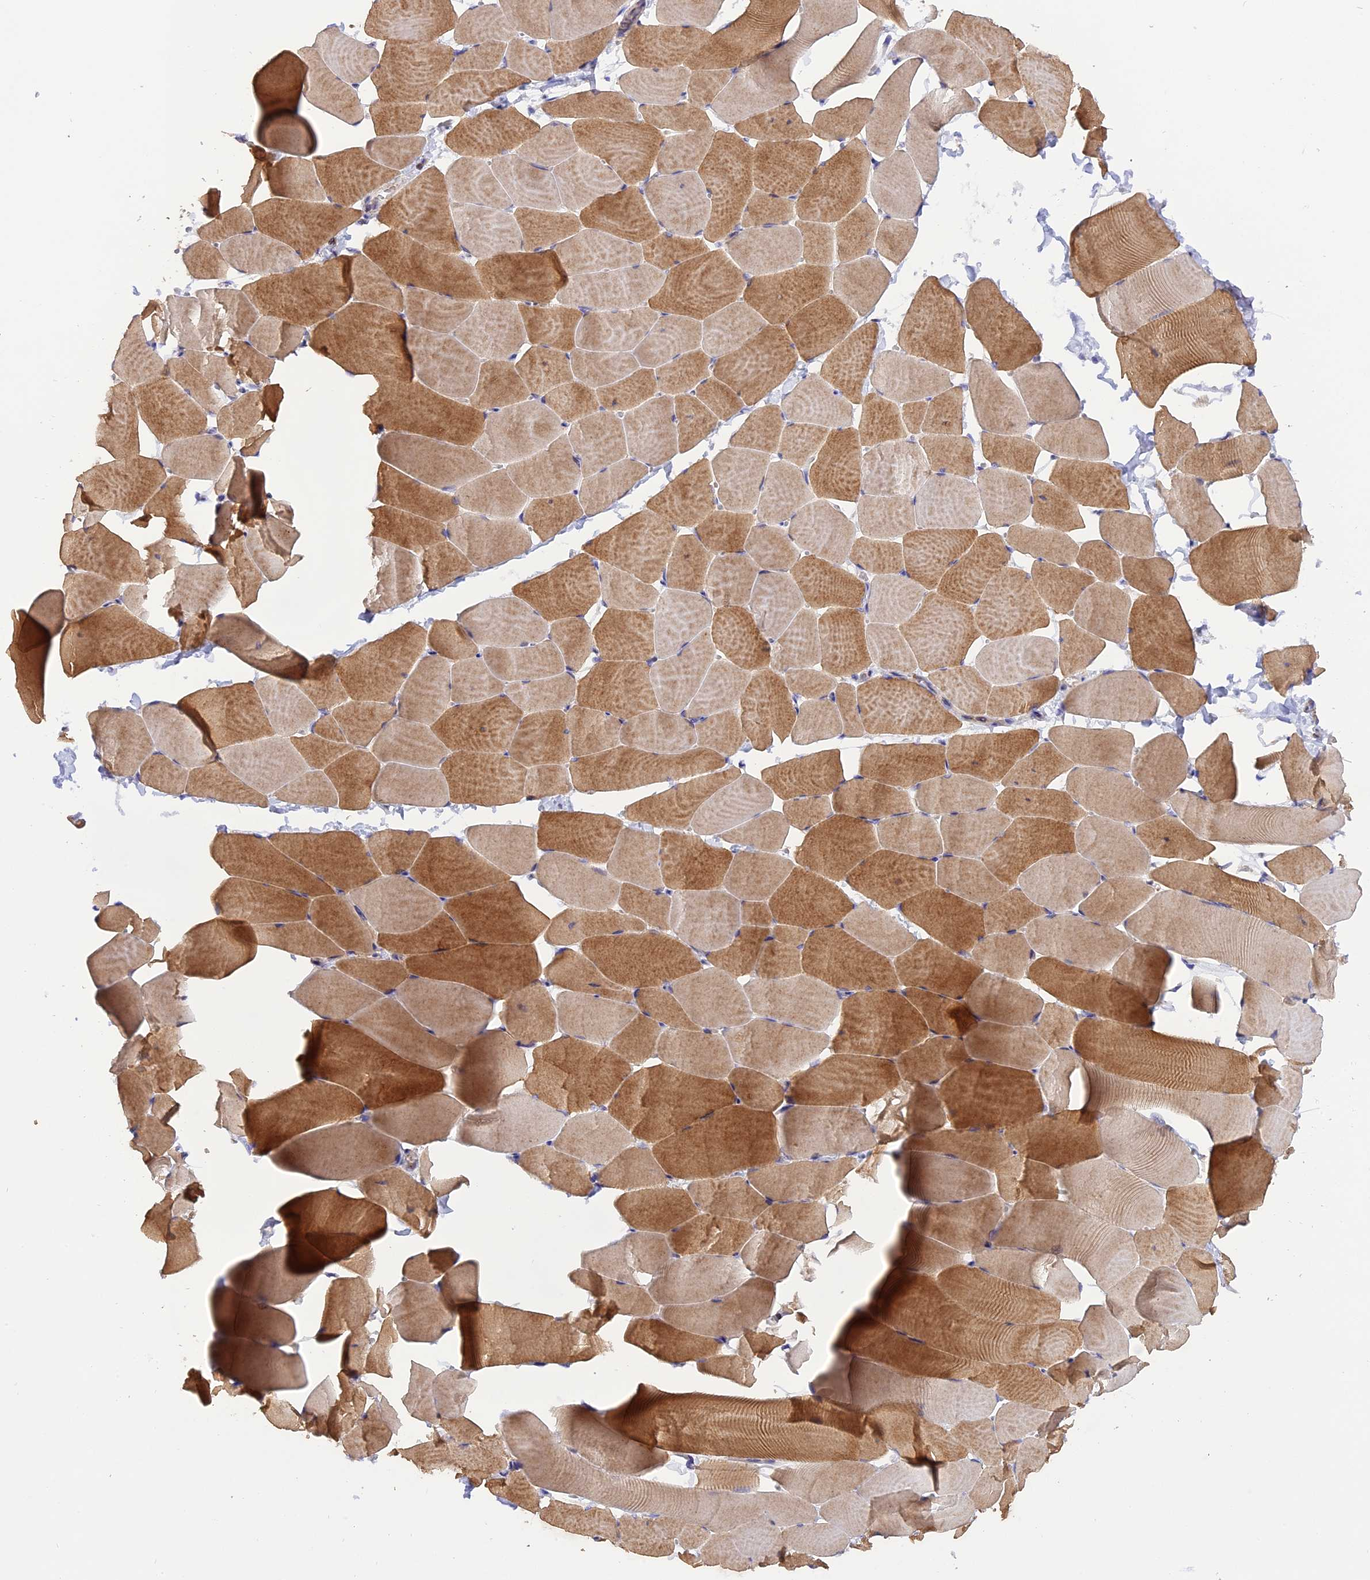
{"staining": {"intensity": "strong", "quantity": "25%-75%", "location": "cytoplasmic/membranous"}, "tissue": "skeletal muscle", "cell_type": "Myocytes", "image_type": "normal", "snomed": [{"axis": "morphology", "description": "Normal tissue, NOS"}, {"axis": "topography", "description": "Skeletal muscle"}], "caption": "A micrograph of skeletal muscle stained for a protein exhibits strong cytoplasmic/membranous brown staining in myocytes.", "gene": "PEX3", "patient": {"sex": "male", "age": 25}}